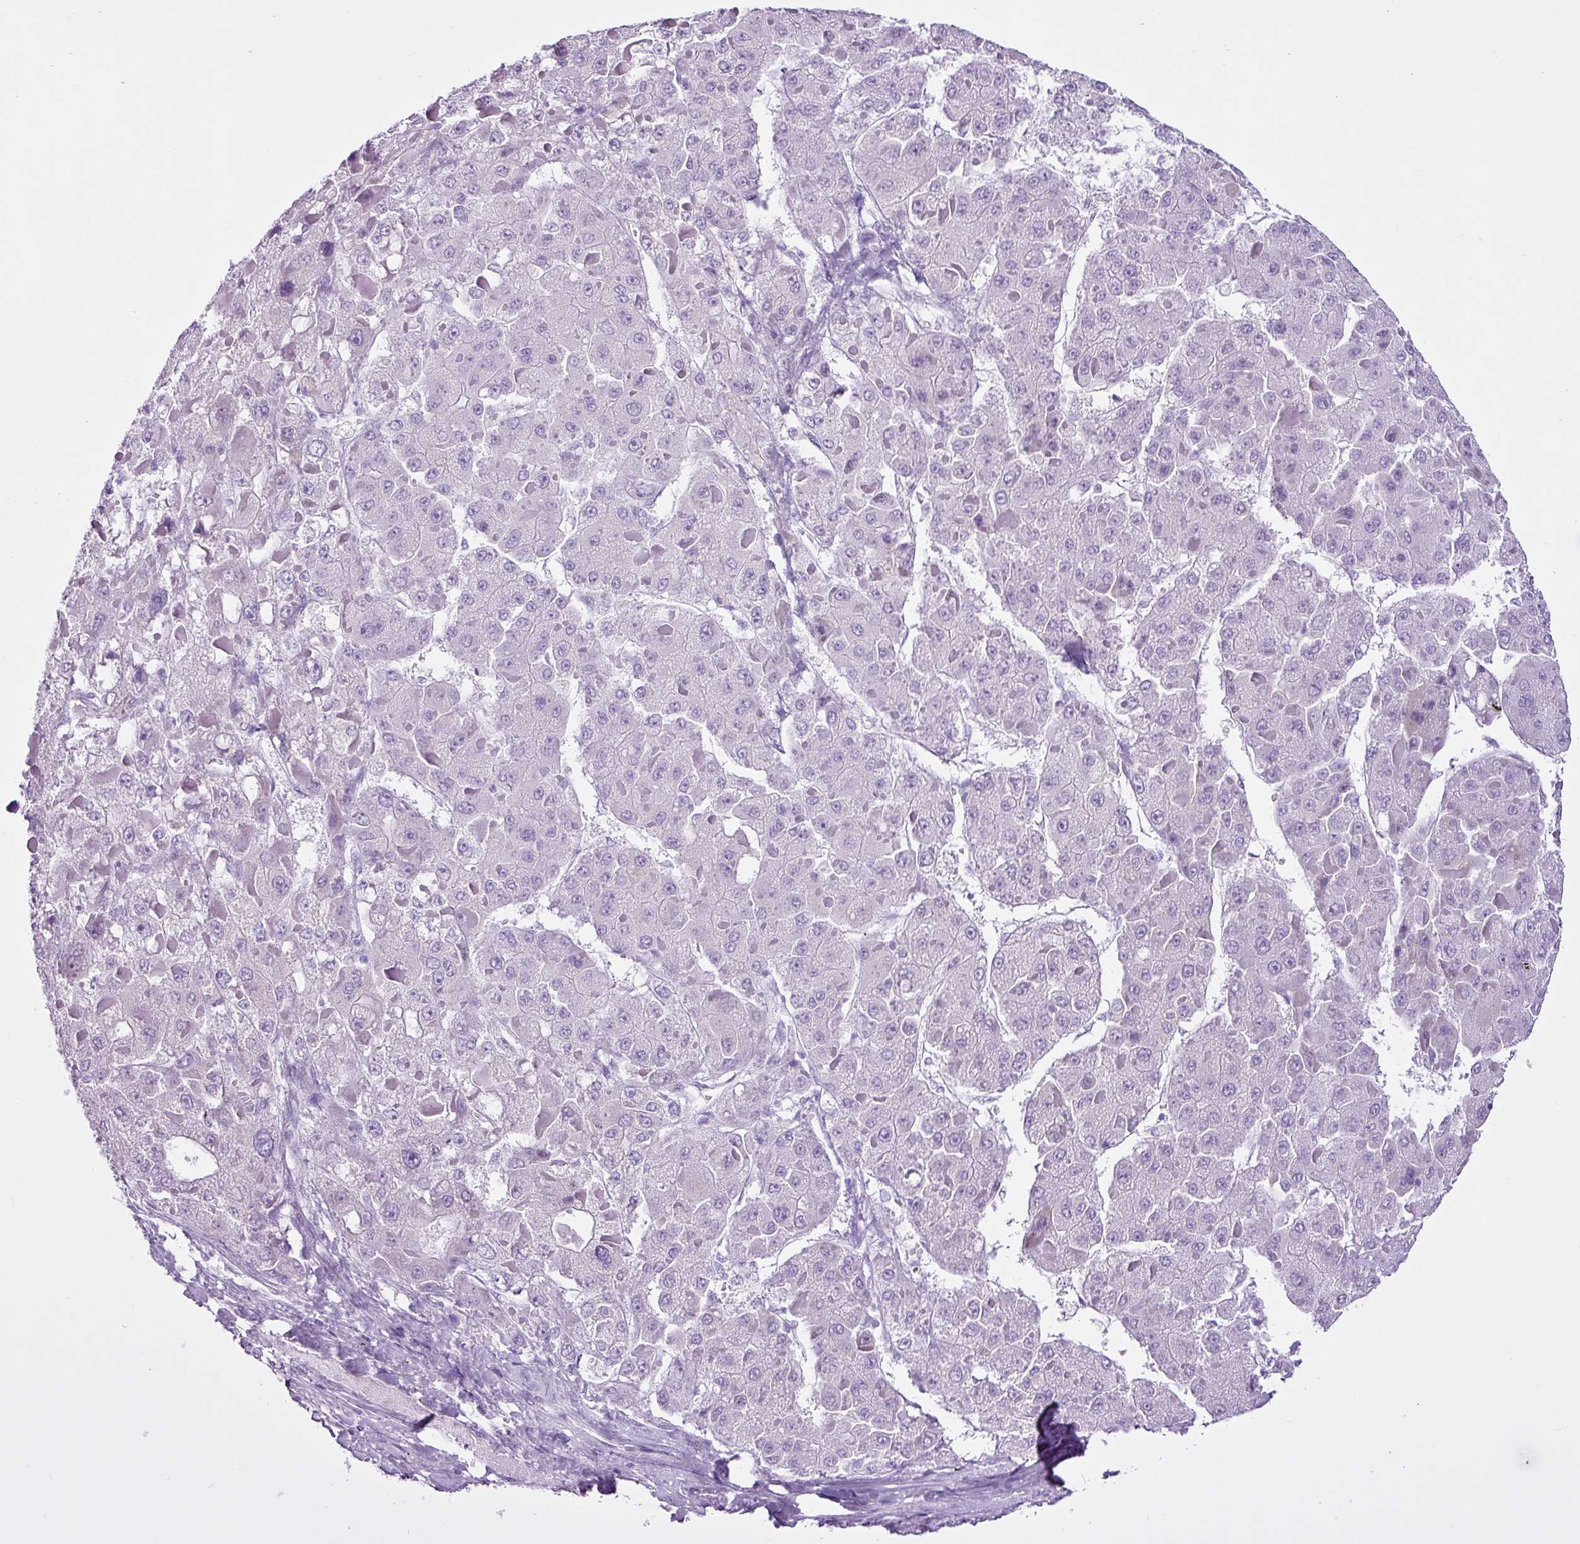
{"staining": {"intensity": "negative", "quantity": "none", "location": "none"}, "tissue": "liver cancer", "cell_type": "Tumor cells", "image_type": "cancer", "snomed": [{"axis": "morphology", "description": "Carcinoma, Hepatocellular, NOS"}, {"axis": "topography", "description": "Liver"}], "caption": "Histopathology image shows no protein staining in tumor cells of hepatocellular carcinoma (liver) tissue.", "gene": "LILRB4", "patient": {"sex": "female", "age": 73}}